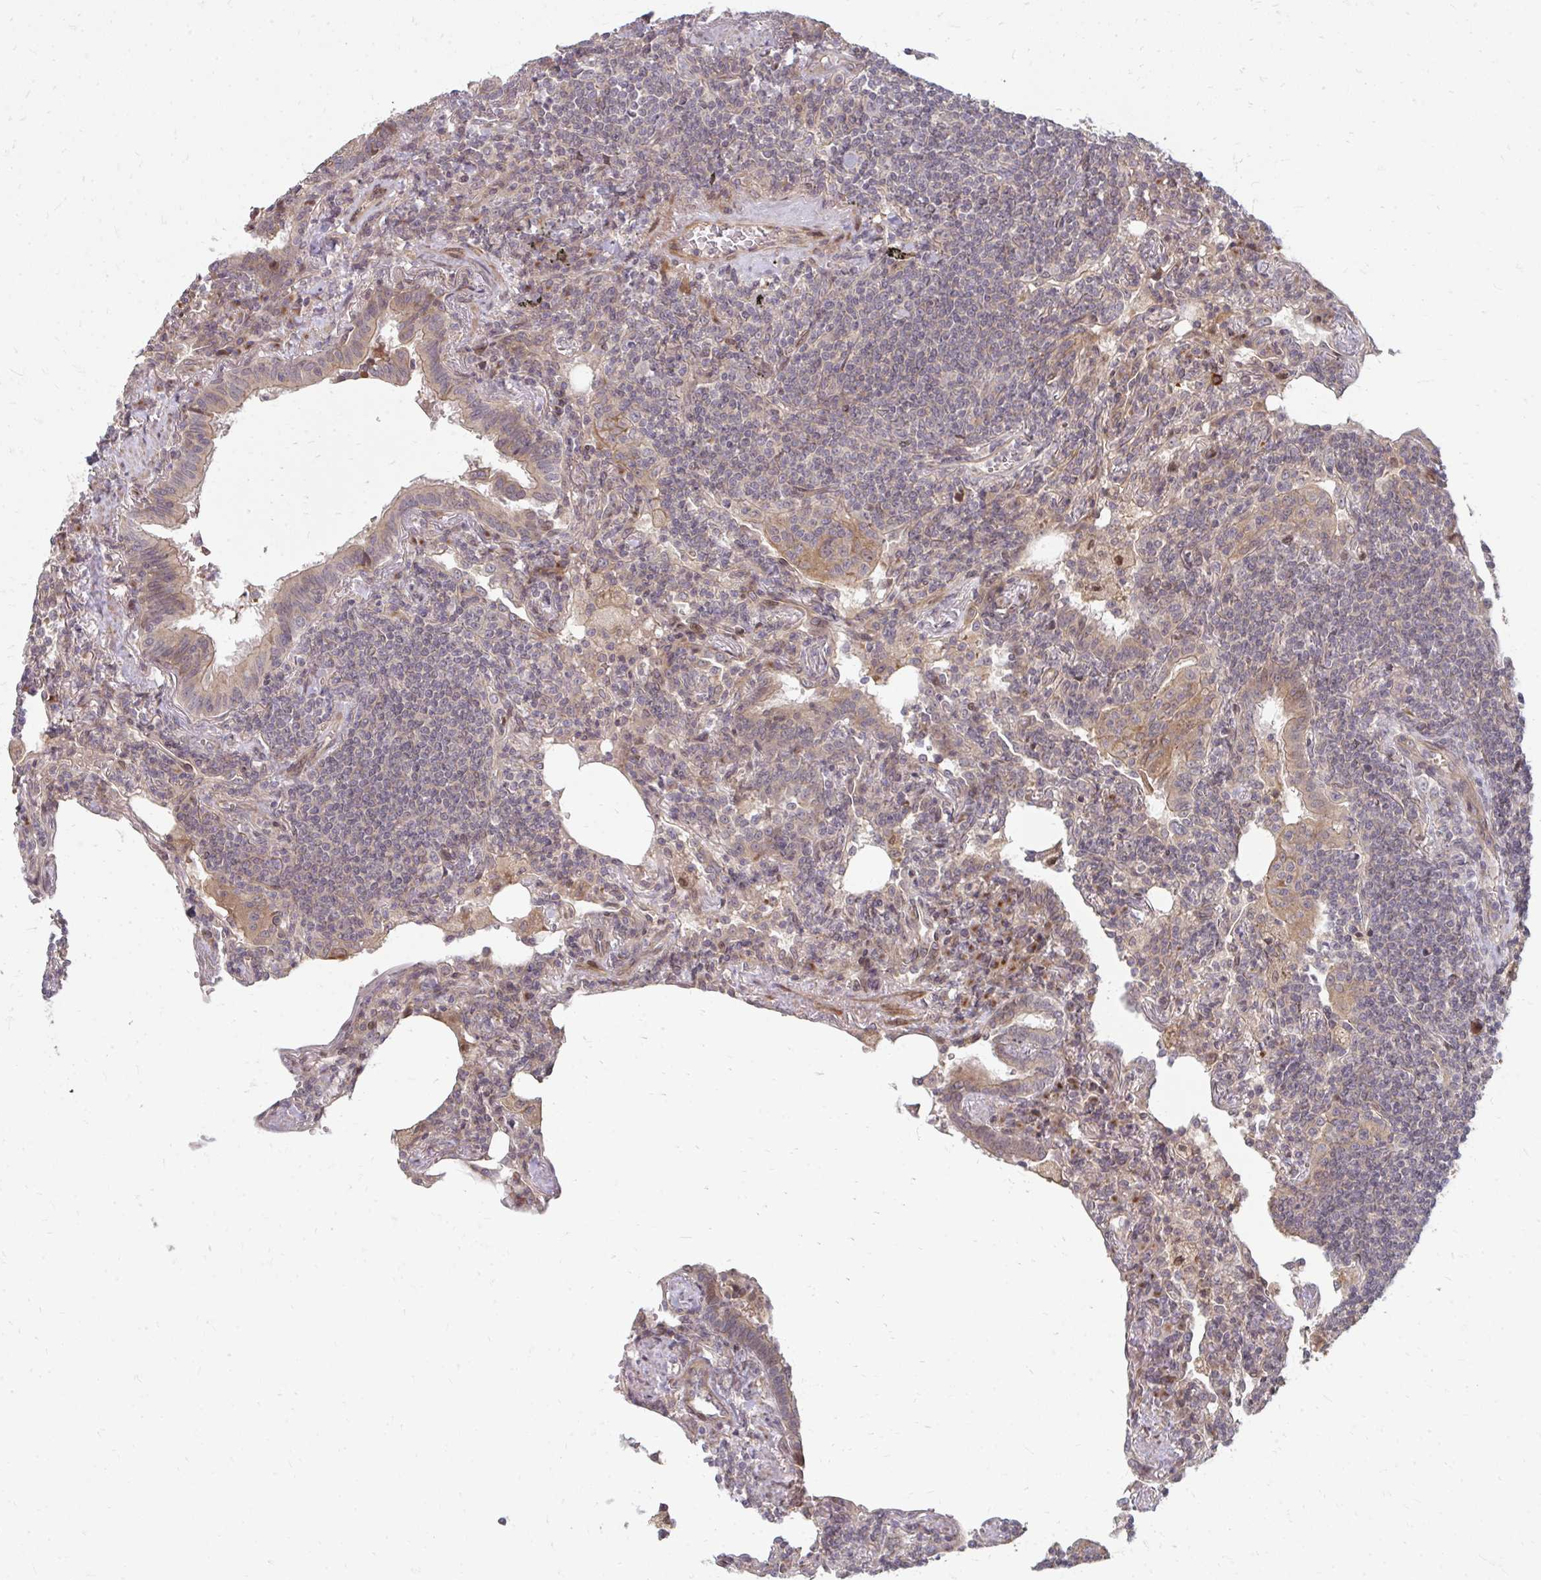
{"staining": {"intensity": "negative", "quantity": "none", "location": "none"}, "tissue": "lymphoma", "cell_type": "Tumor cells", "image_type": "cancer", "snomed": [{"axis": "morphology", "description": "Malignant lymphoma, non-Hodgkin's type, Low grade"}, {"axis": "topography", "description": "Lung"}], "caption": "Tumor cells are negative for brown protein staining in low-grade malignant lymphoma, non-Hodgkin's type. Nuclei are stained in blue.", "gene": "ZNF285", "patient": {"sex": "female", "age": 71}}